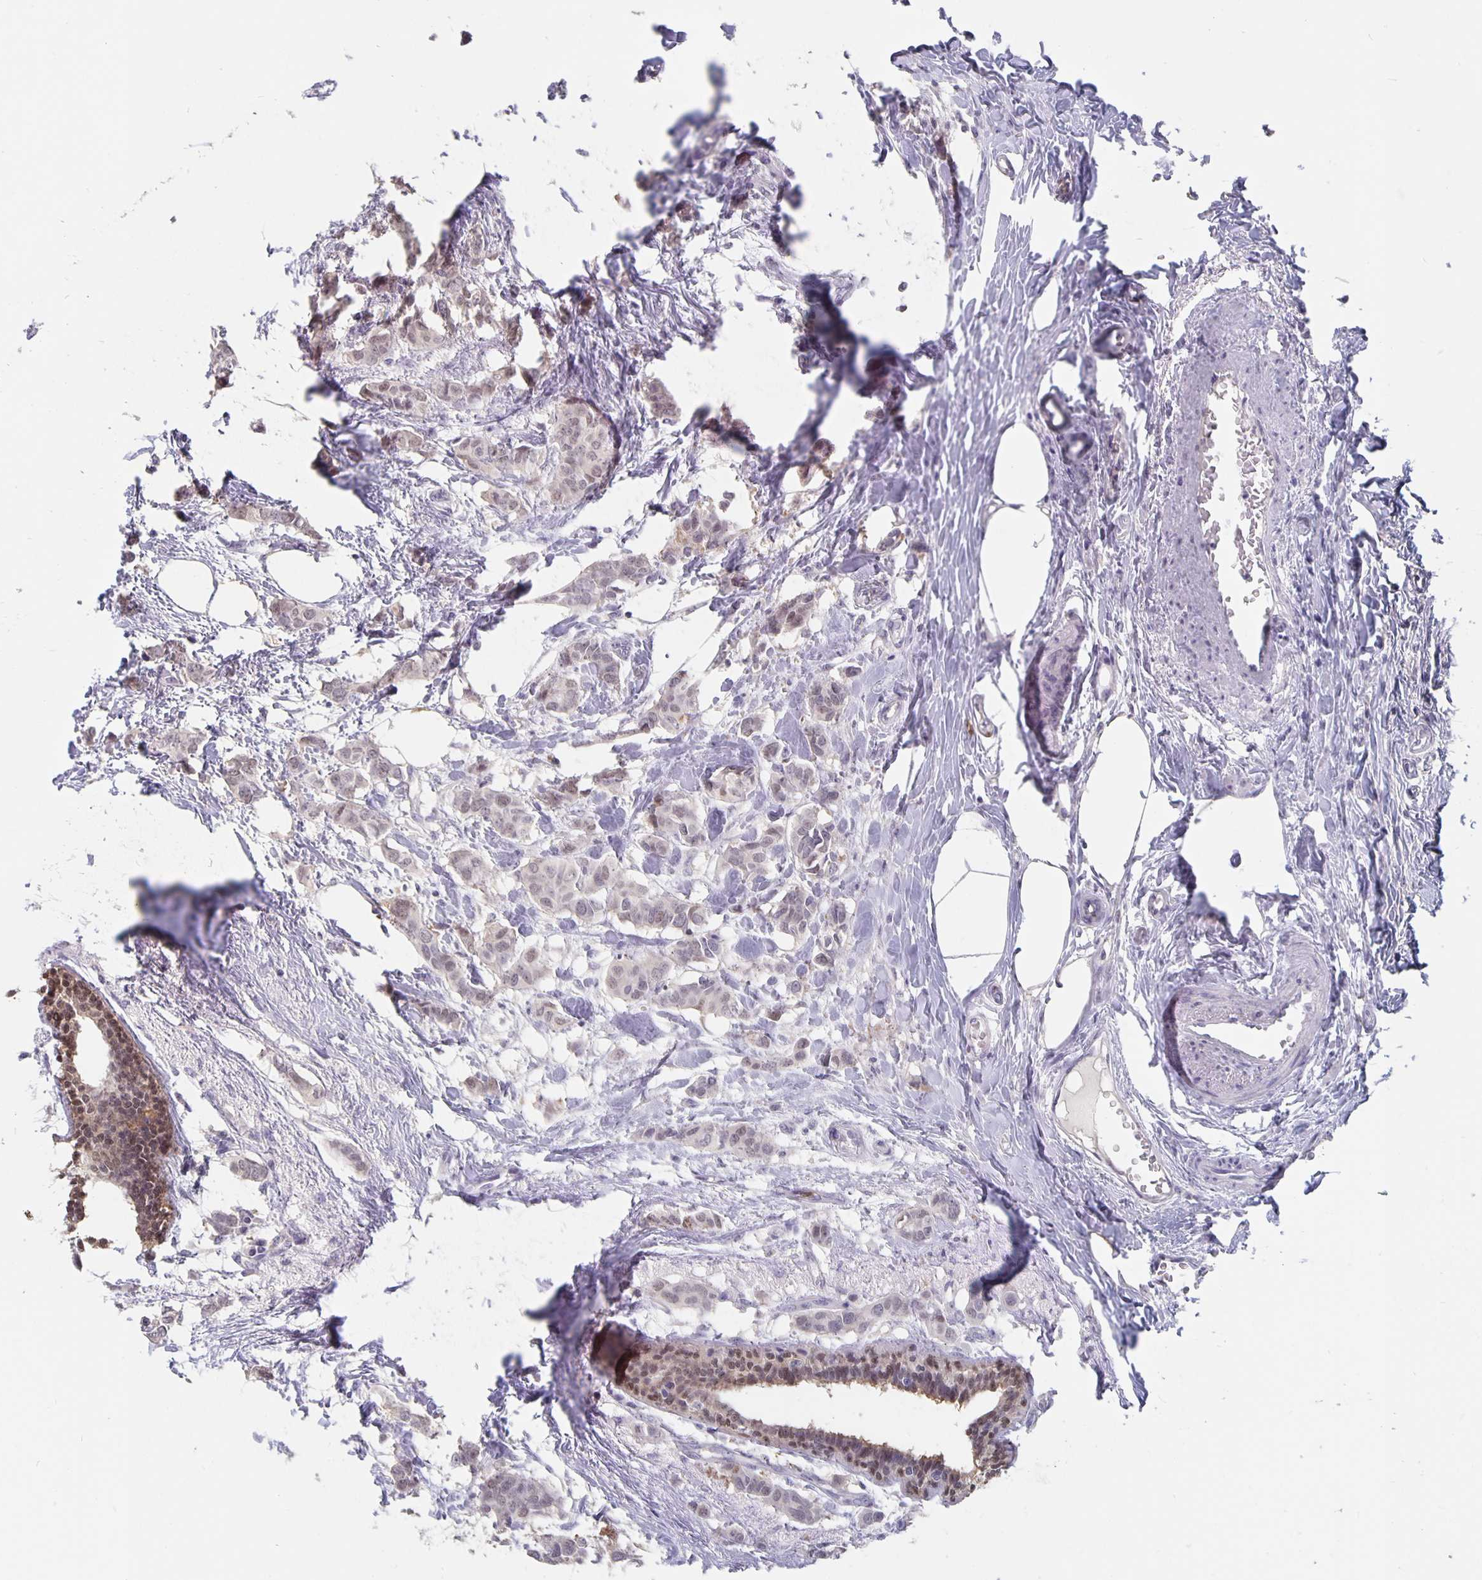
{"staining": {"intensity": "weak", "quantity": "<25%", "location": "nuclear"}, "tissue": "breast cancer", "cell_type": "Tumor cells", "image_type": "cancer", "snomed": [{"axis": "morphology", "description": "Duct carcinoma"}, {"axis": "topography", "description": "Breast"}], "caption": "Protein analysis of breast cancer demonstrates no significant positivity in tumor cells. (Immunohistochemistry, brightfield microscopy, high magnification).", "gene": "ZNF691", "patient": {"sex": "female", "age": 62}}